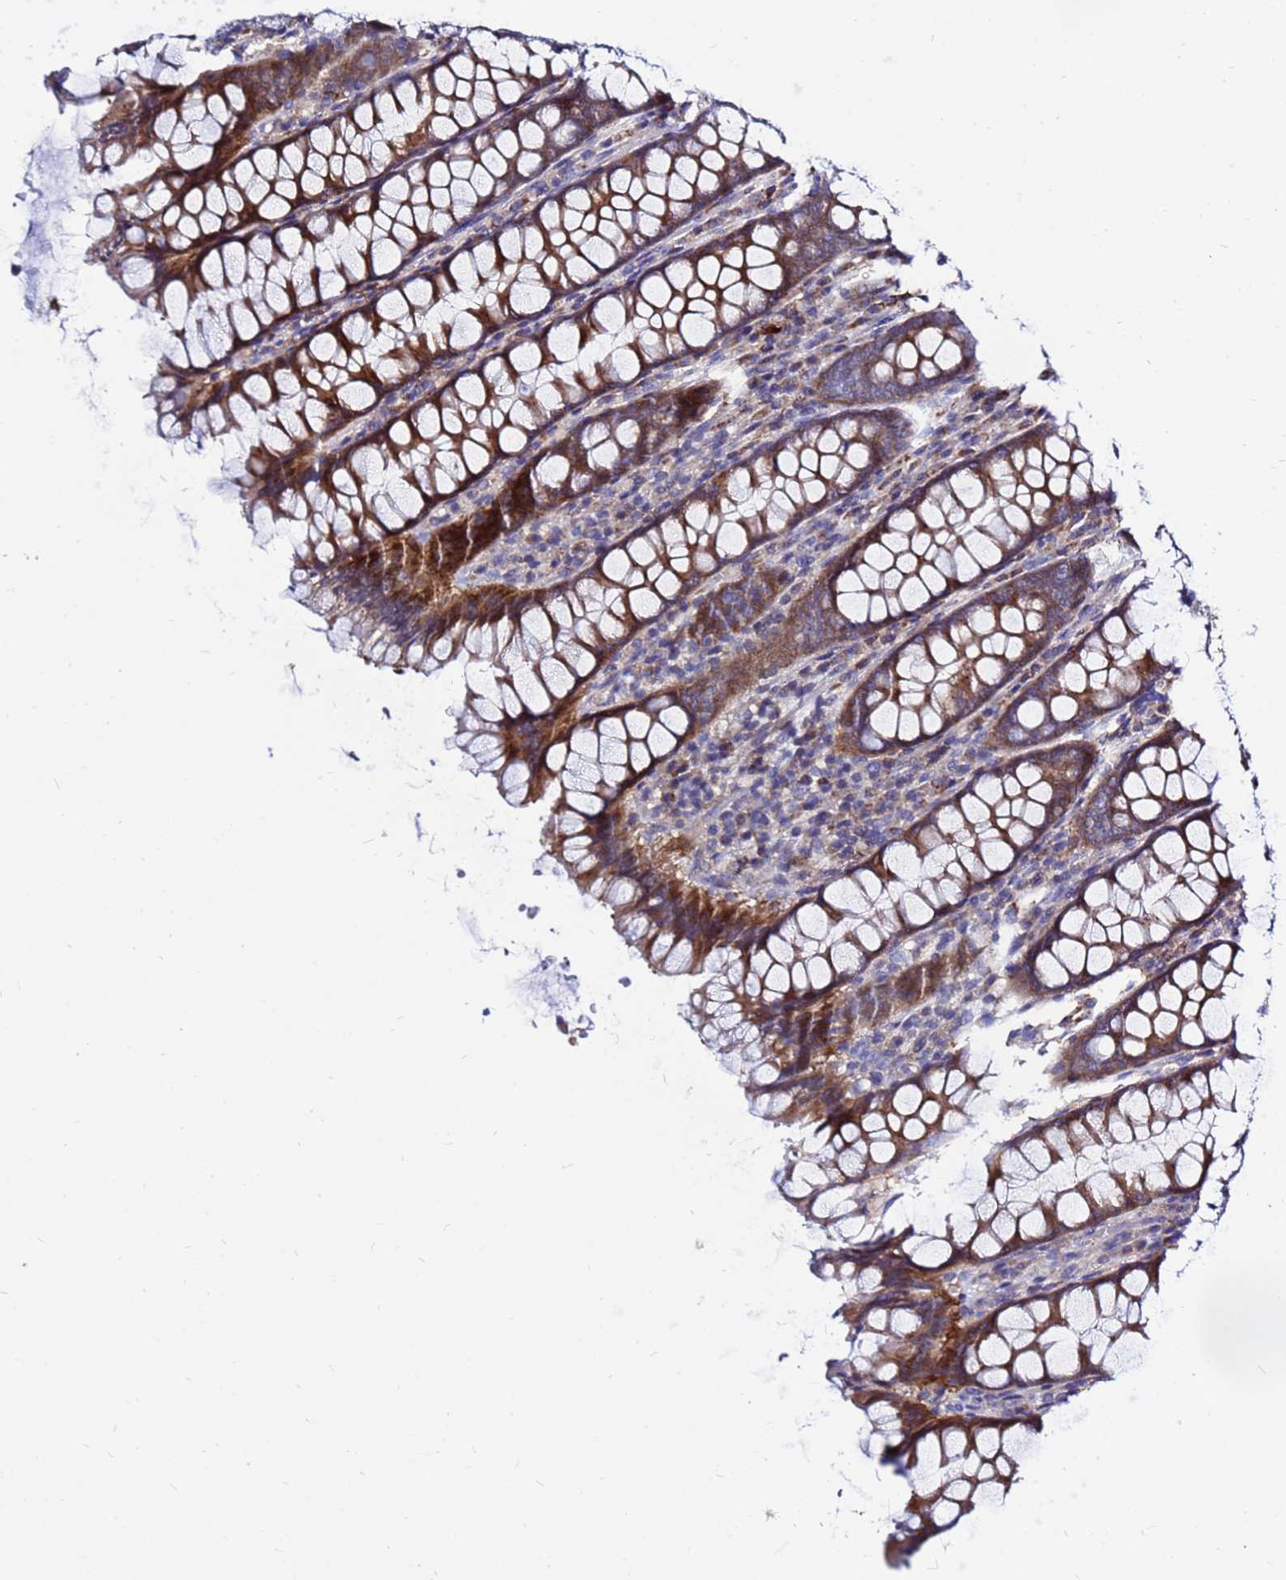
{"staining": {"intensity": "negative", "quantity": "none", "location": "none"}, "tissue": "colon", "cell_type": "Endothelial cells", "image_type": "normal", "snomed": [{"axis": "morphology", "description": "Normal tissue, NOS"}, {"axis": "topography", "description": "Colon"}], "caption": "DAB (3,3'-diaminobenzidine) immunohistochemical staining of benign colon displays no significant expression in endothelial cells.", "gene": "MOB2", "patient": {"sex": "female", "age": 79}}